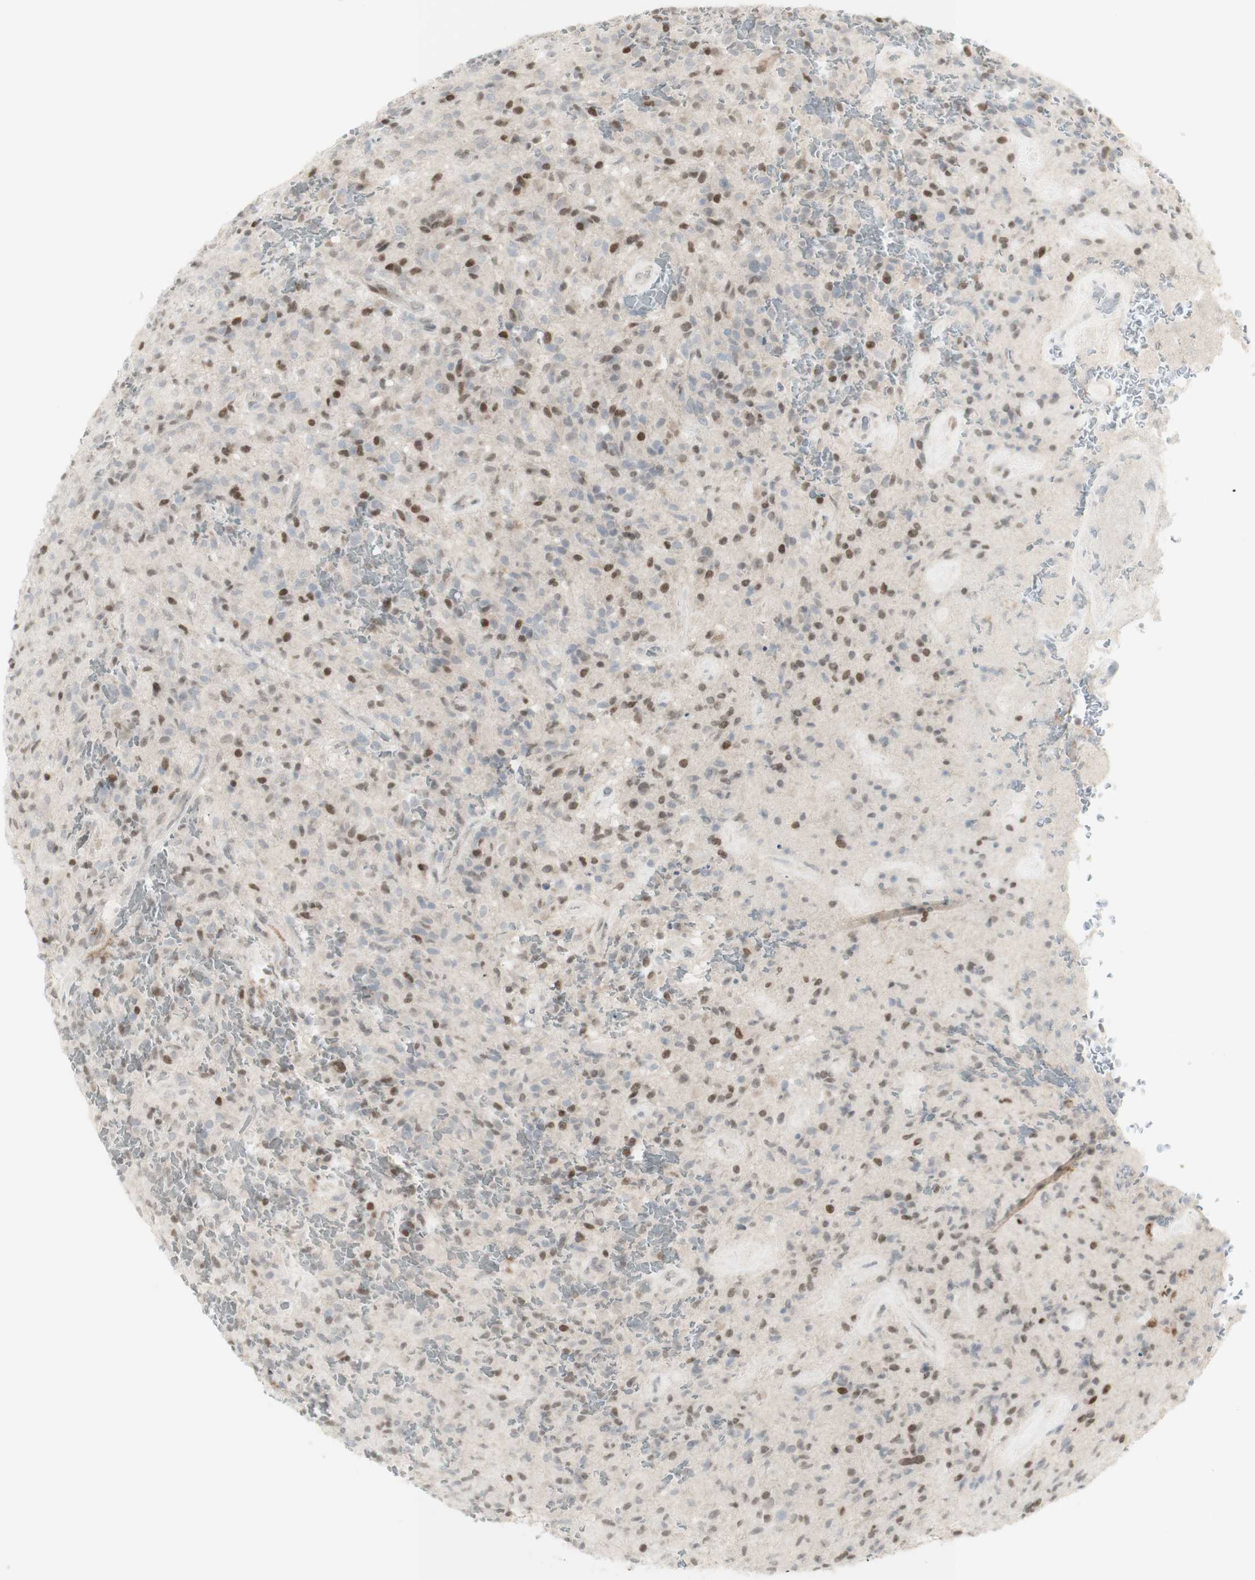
{"staining": {"intensity": "moderate", "quantity": ">75%", "location": "nuclear"}, "tissue": "glioma", "cell_type": "Tumor cells", "image_type": "cancer", "snomed": [{"axis": "morphology", "description": "Glioma, malignant, High grade"}, {"axis": "topography", "description": "Brain"}], "caption": "A photomicrograph of human glioma stained for a protein demonstrates moderate nuclear brown staining in tumor cells.", "gene": "C1orf116", "patient": {"sex": "male", "age": 71}}